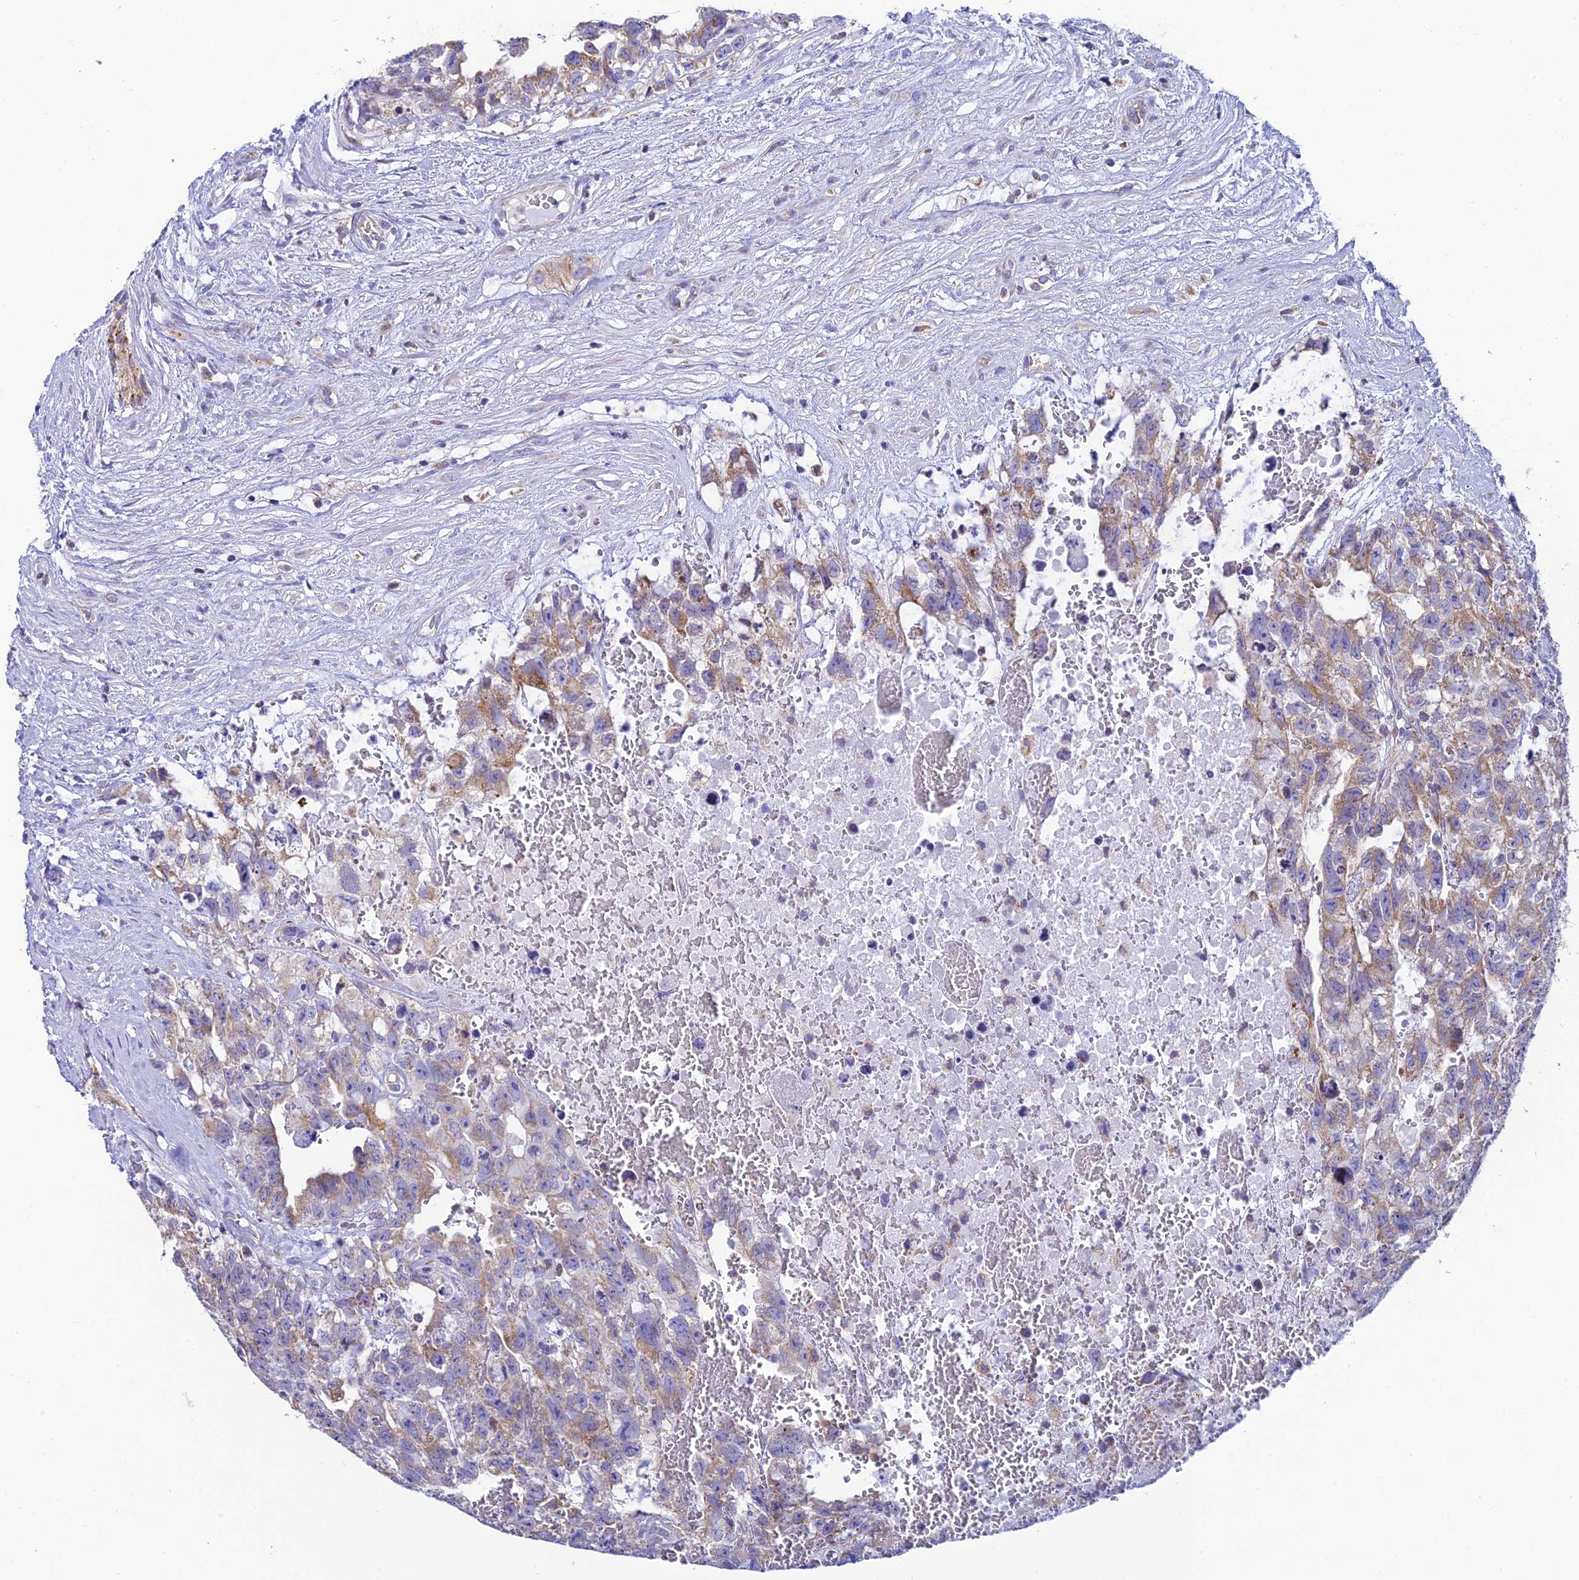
{"staining": {"intensity": "moderate", "quantity": "<25%", "location": "cytoplasmic/membranous"}, "tissue": "testis cancer", "cell_type": "Tumor cells", "image_type": "cancer", "snomed": [{"axis": "morphology", "description": "Carcinoma, Embryonal, NOS"}, {"axis": "topography", "description": "Testis"}], "caption": "The immunohistochemical stain shows moderate cytoplasmic/membranous staining in tumor cells of embryonal carcinoma (testis) tissue.", "gene": "REEP4", "patient": {"sex": "male", "age": 26}}